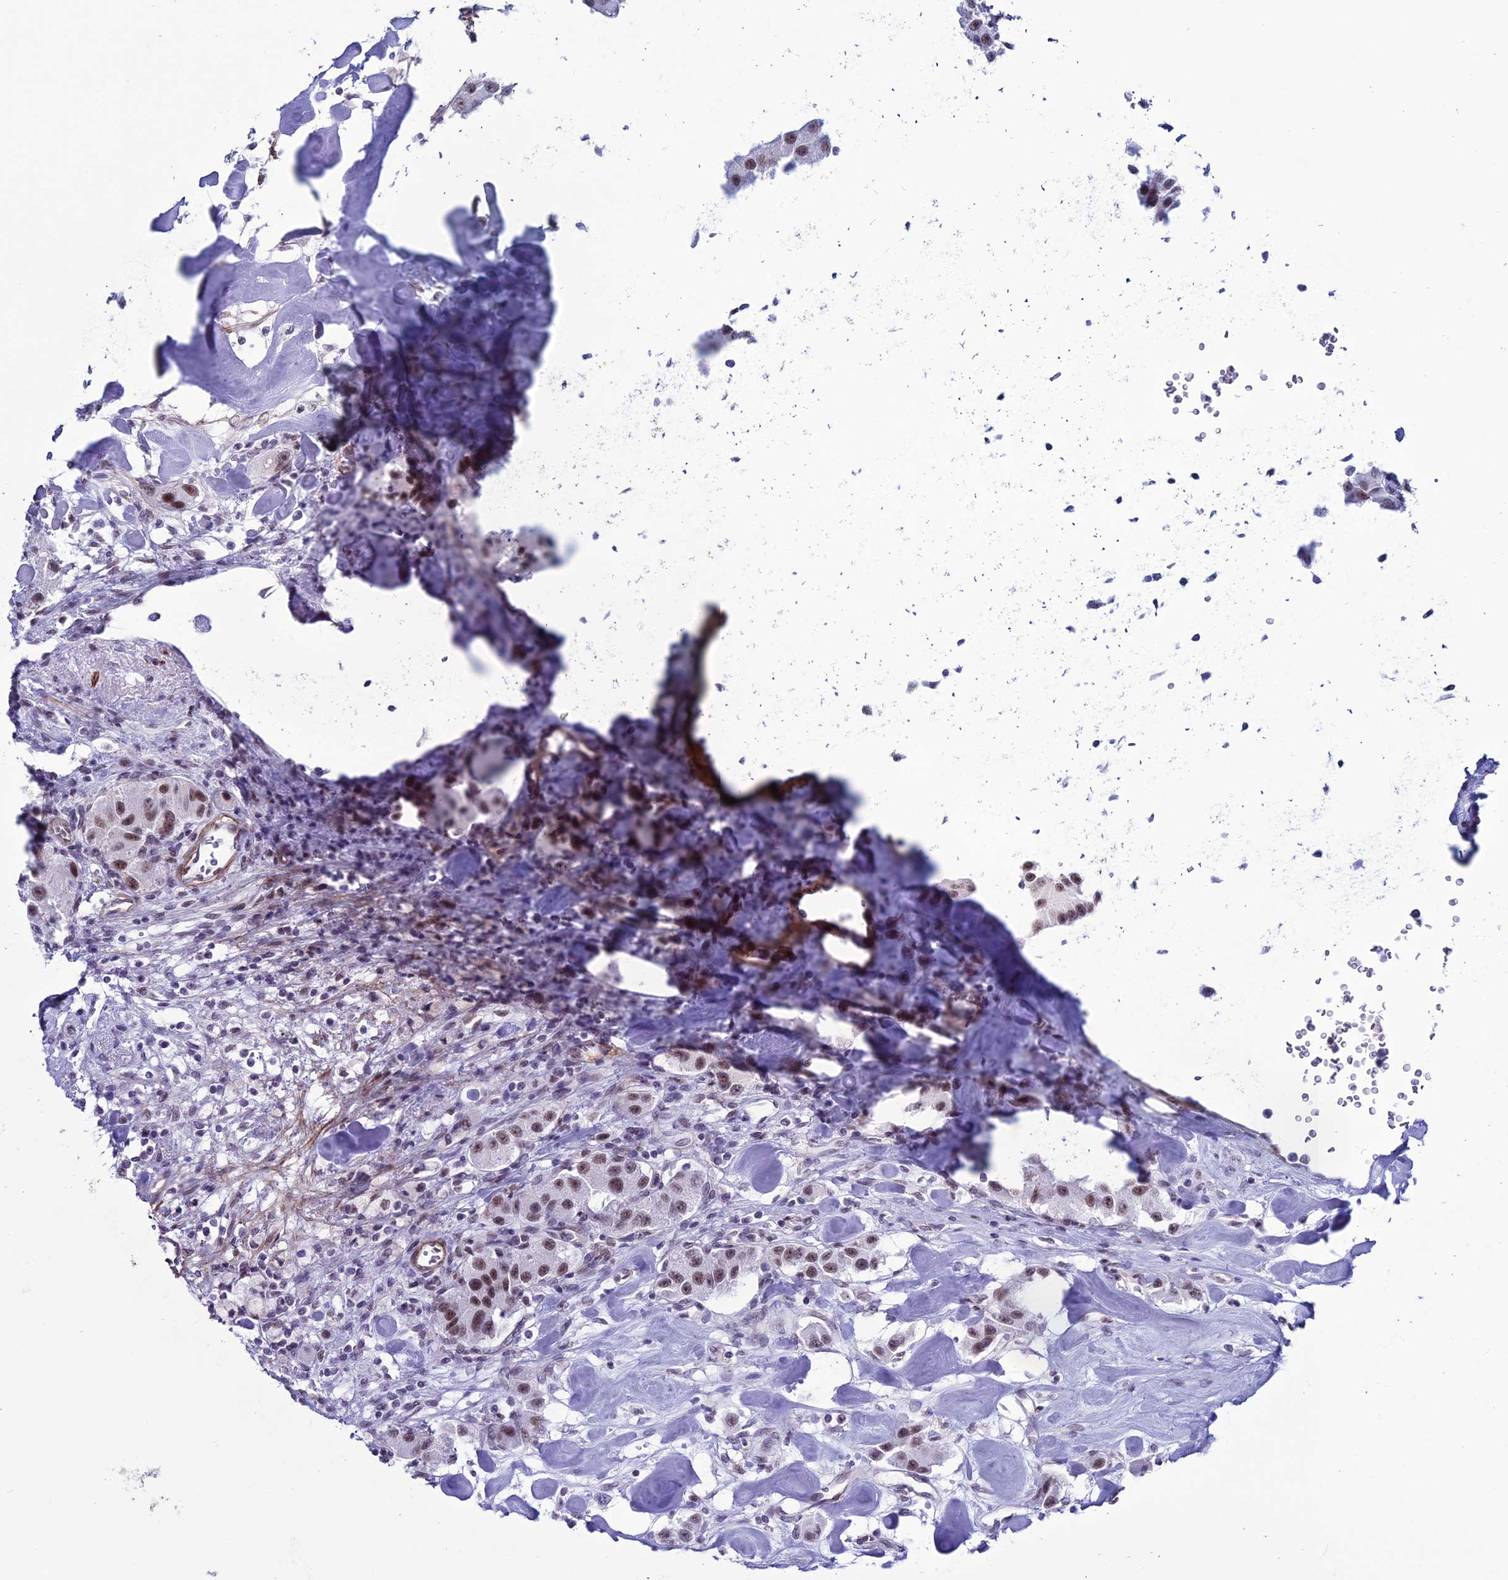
{"staining": {"intensity": "moderate", "quantity": ">75%", "location": "nuclear"}, "tissue": "carcinoid", "cell_type": "Tumor cells", "image_type": "cancer", "snomed": [{"axis": "morphology", "description": "Carcinoid, malignant, NOS"}, {"axis": "topography", "description": "Pancreas"}], "caption": "Carcinoid (malignant) stained for a protein (brown) reveals moderate nuclear positive staining in approximately >75% of tumor cells.", "gene": "U2AF1", "patient": {"sex": "male", "age": 41}}